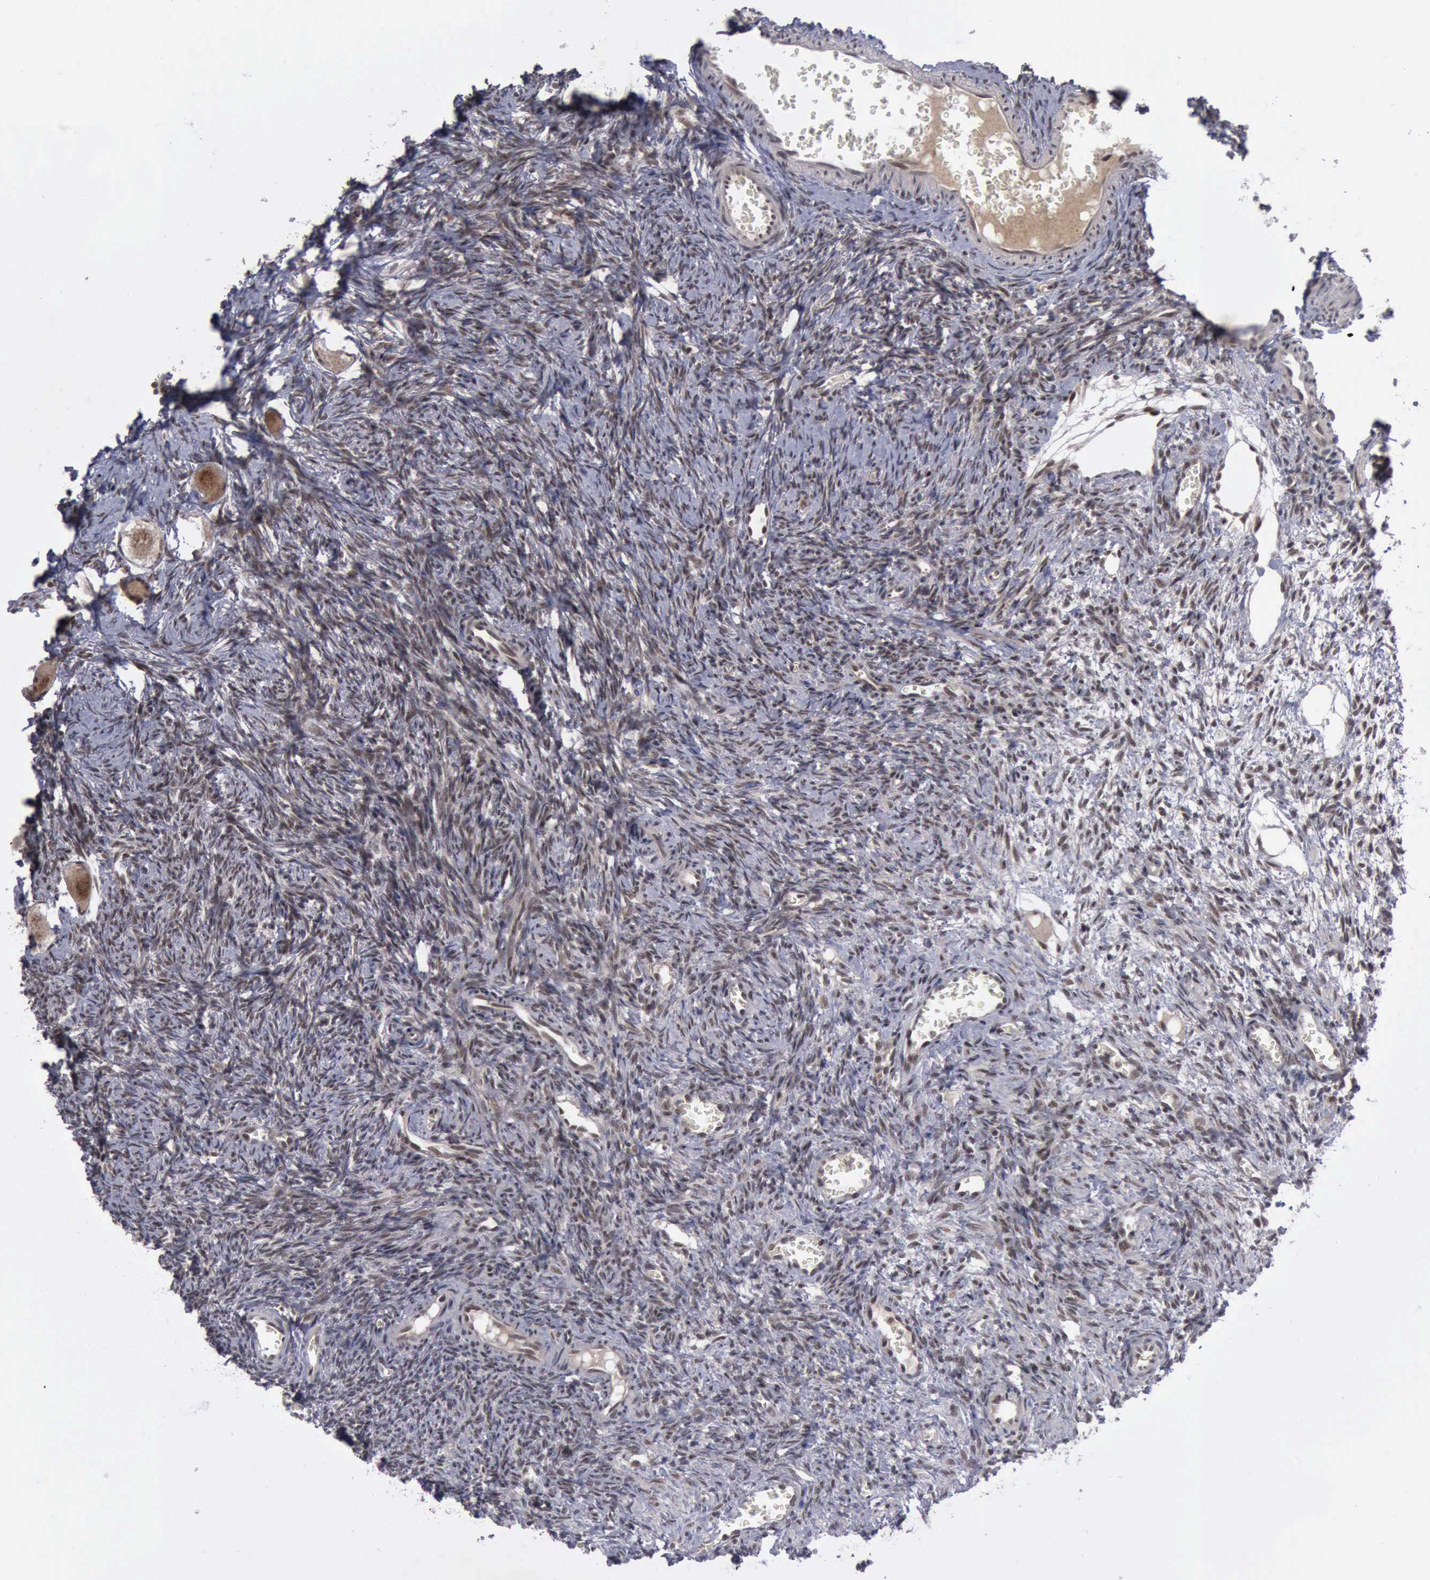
{"staining": {"intensity": "weak", "quantity": ">75%", "location": "cytoplasmic/membranous,nuclear"}, "tissue": "ovary", "cell_type": "Ovarian stroma cells", "image_type": "normal", "snomed": [{"axis": "morphology", "description": "Normal tissue, NOS"}, {"axis": "topography", "description": "Ovary"}], "caption": "Immunohistochemical staining of unremarkable ovary displays weak cytoplasmic/membranous,nuclear protein positivity in about >75% of ovarian stroma cells.", "gene": "ATM", "patient": {"sex": "female", "age": 27}}